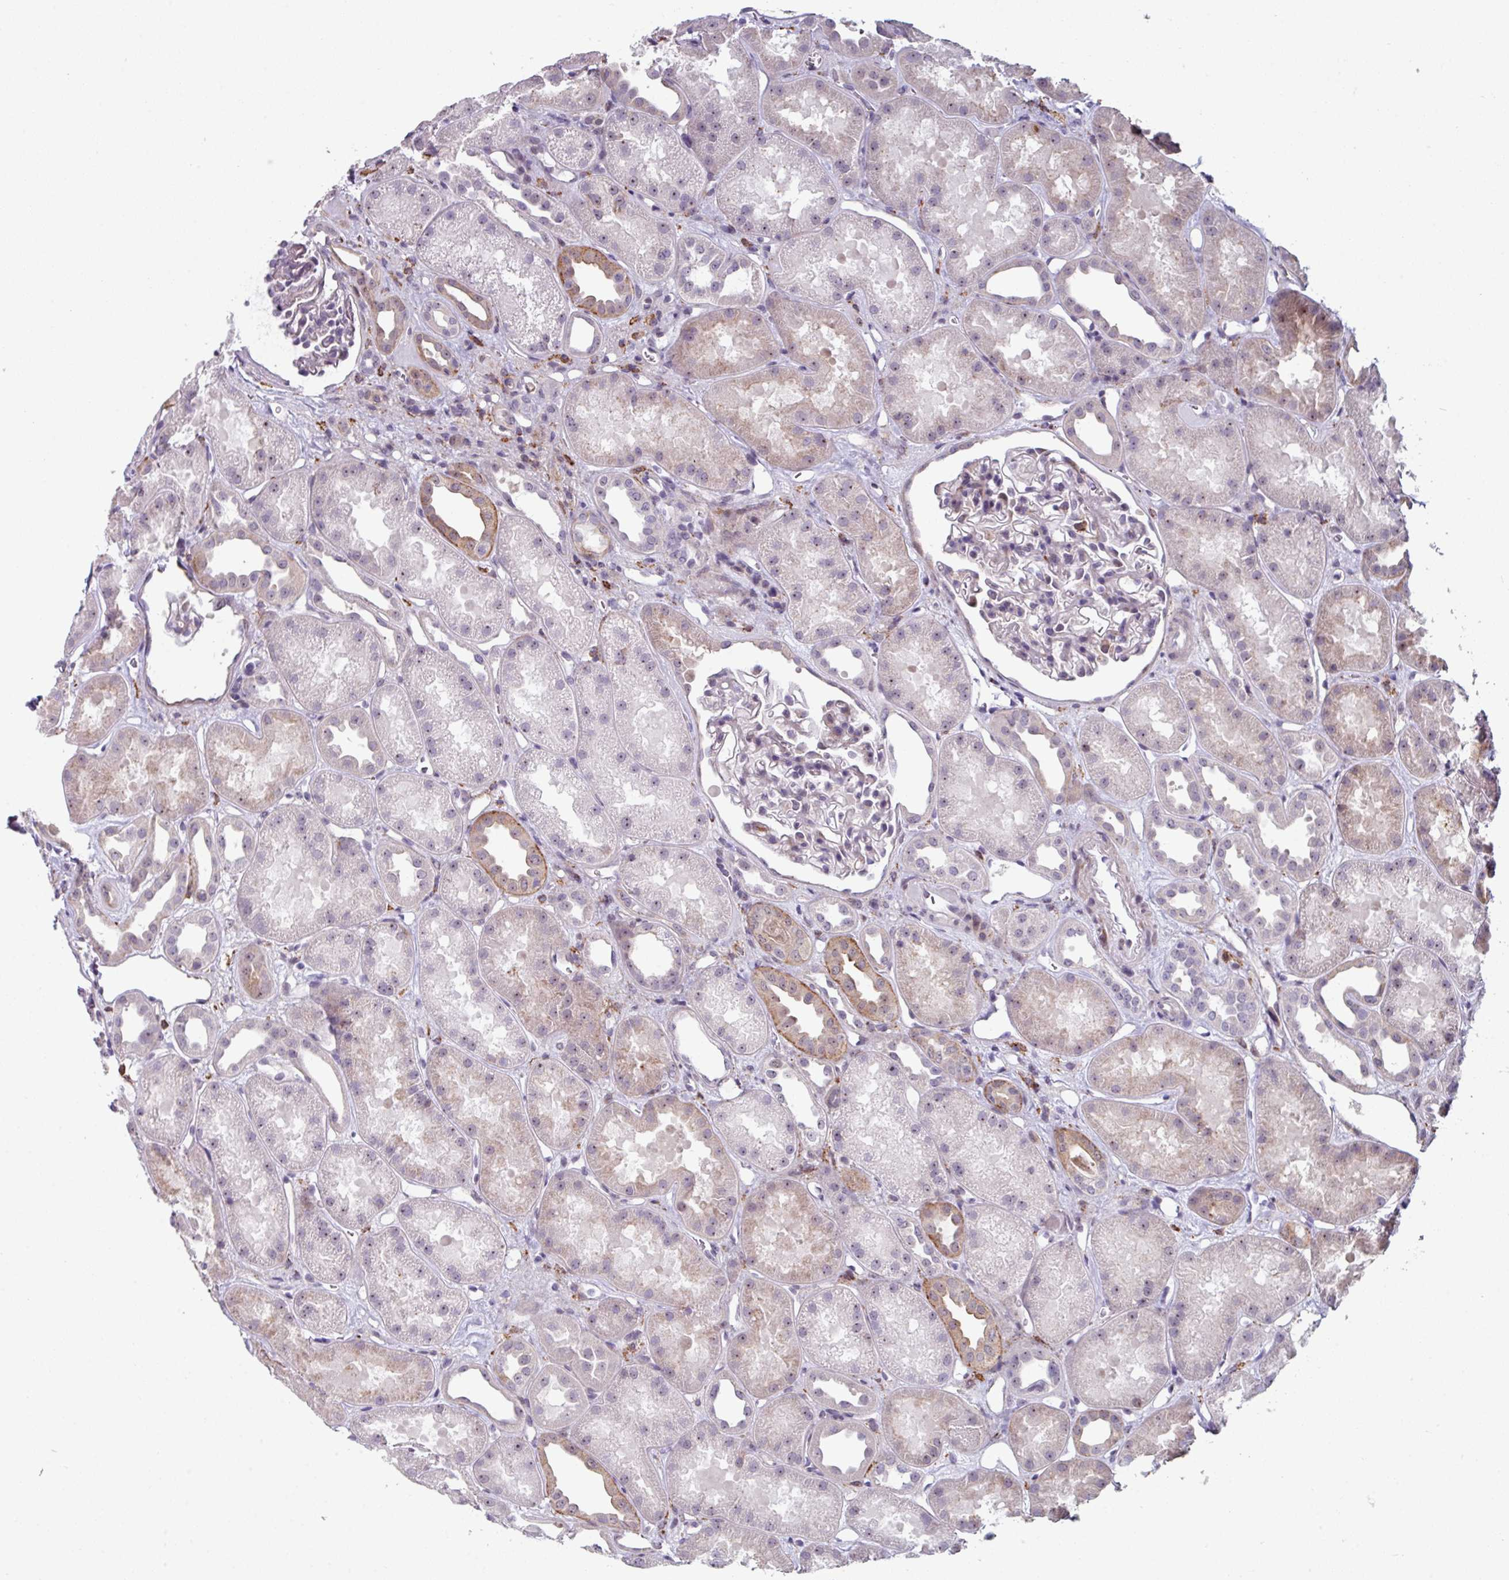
{"staining": {"intensity": "negative", "quantity": "none", "location": "none"}, "tissue": "kidney", "cell_type": "Cells in glomeruli", "image_type": "normal", "snomed": [{"axis": "morphology", "description": "Normal tissue, NOS"}, {"axis": "topography", "description": "Kidney"}], "caption": "Unremarkable kidney was stained to show a protein in brown. There is no significant positivity in cells in glomeruli. (IHC, brightfield microscopy, high magnification).", "gene": "BMS1", "patient": {"sex": "male", "age": 61}}